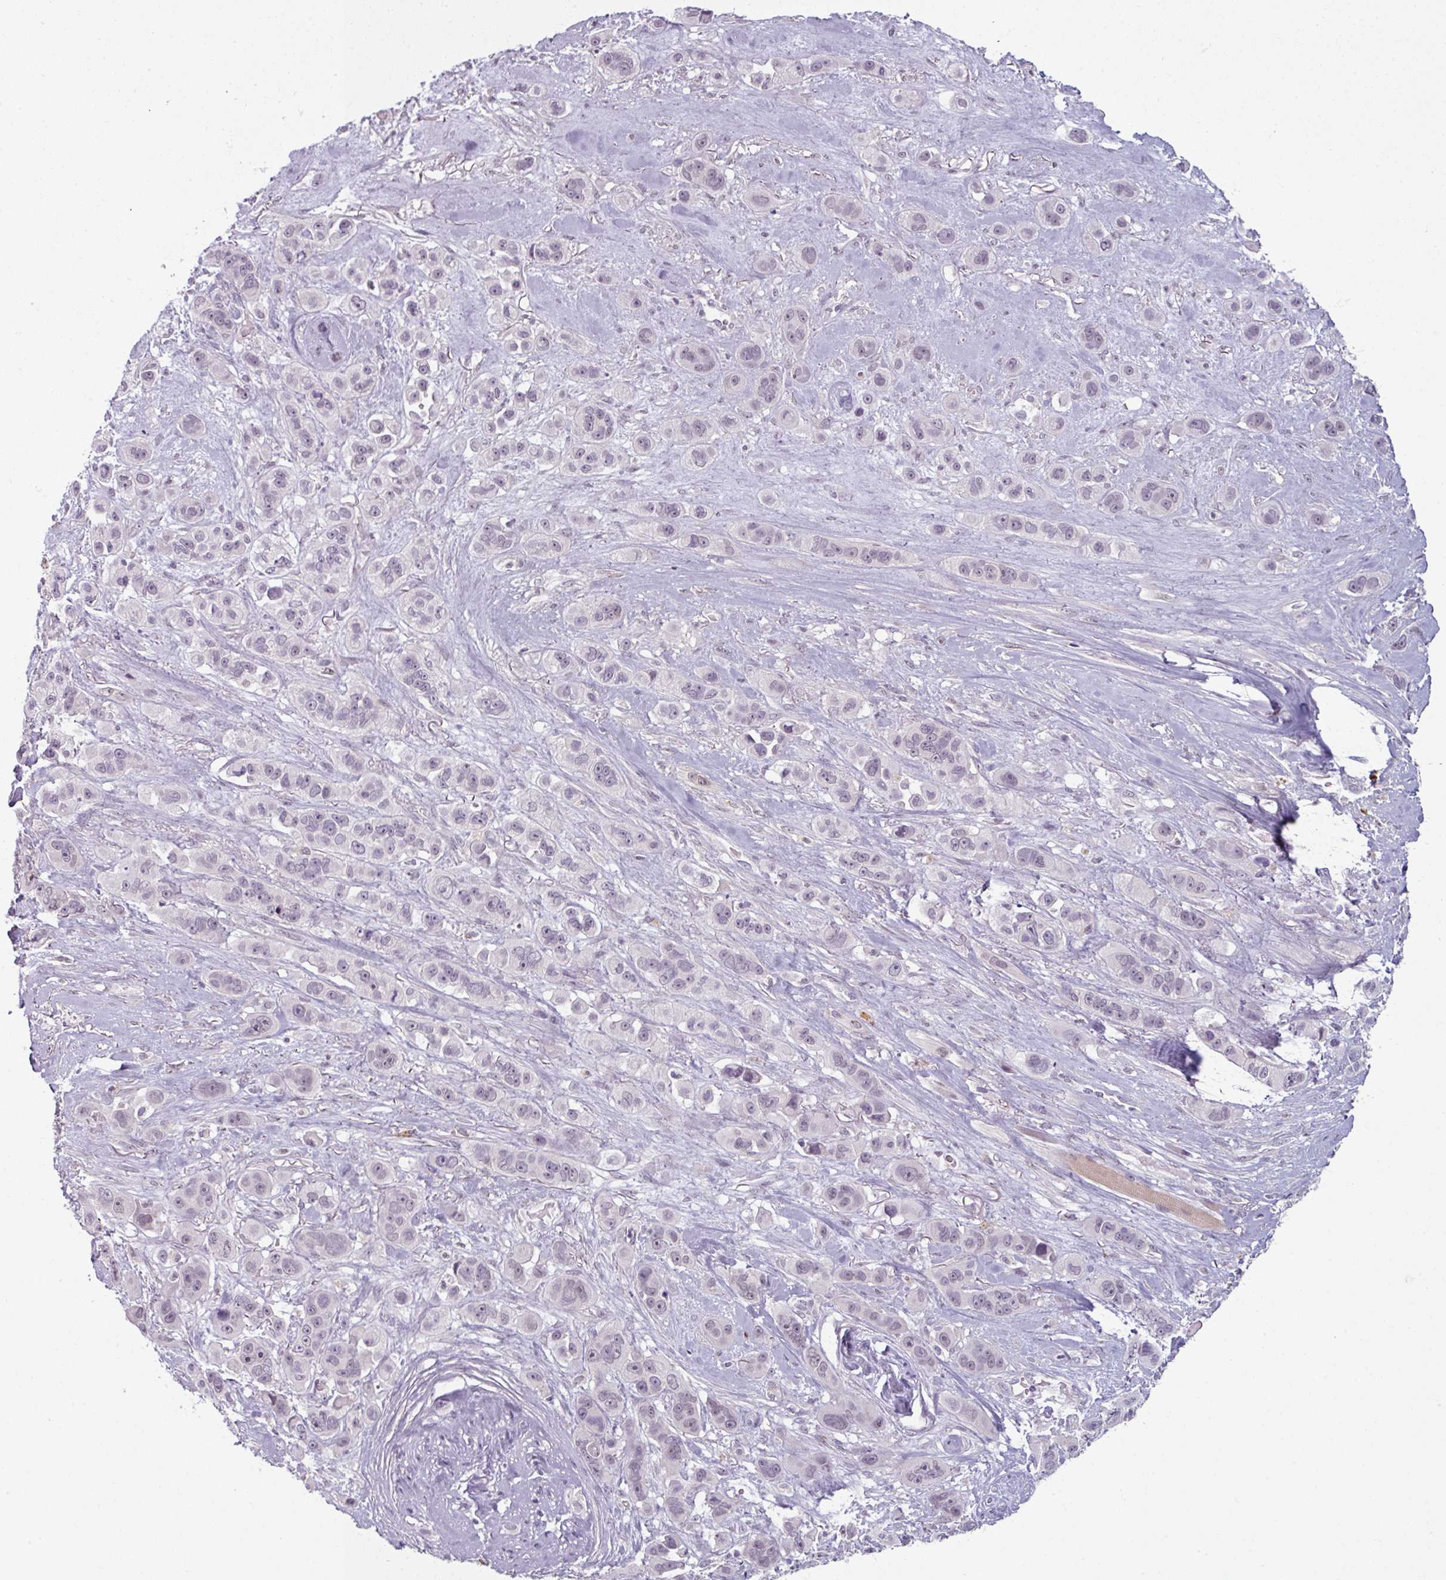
{"staining": {"intensity": "weak", "quantity": "<25%", "location": "nuclear"}, "tissue": "skin cancer", "cell_type": "Tumor cells", "image_type": "cancer", "snomed": [{"axis": "morphology", "description": "Squamous cell carcinoma, NOS"}, {"axis": "topography", "description": "Skin"}], "caption": "Skin cancer (squamous cell carcinoma) was stained to show a protein in brown. There is no significant positivity in tumor cells. (DAB immunohistochemistry with hematoxylin counter stain).", "gene": "UVSSA", "patient": {"sex": "male", "age": 67}}